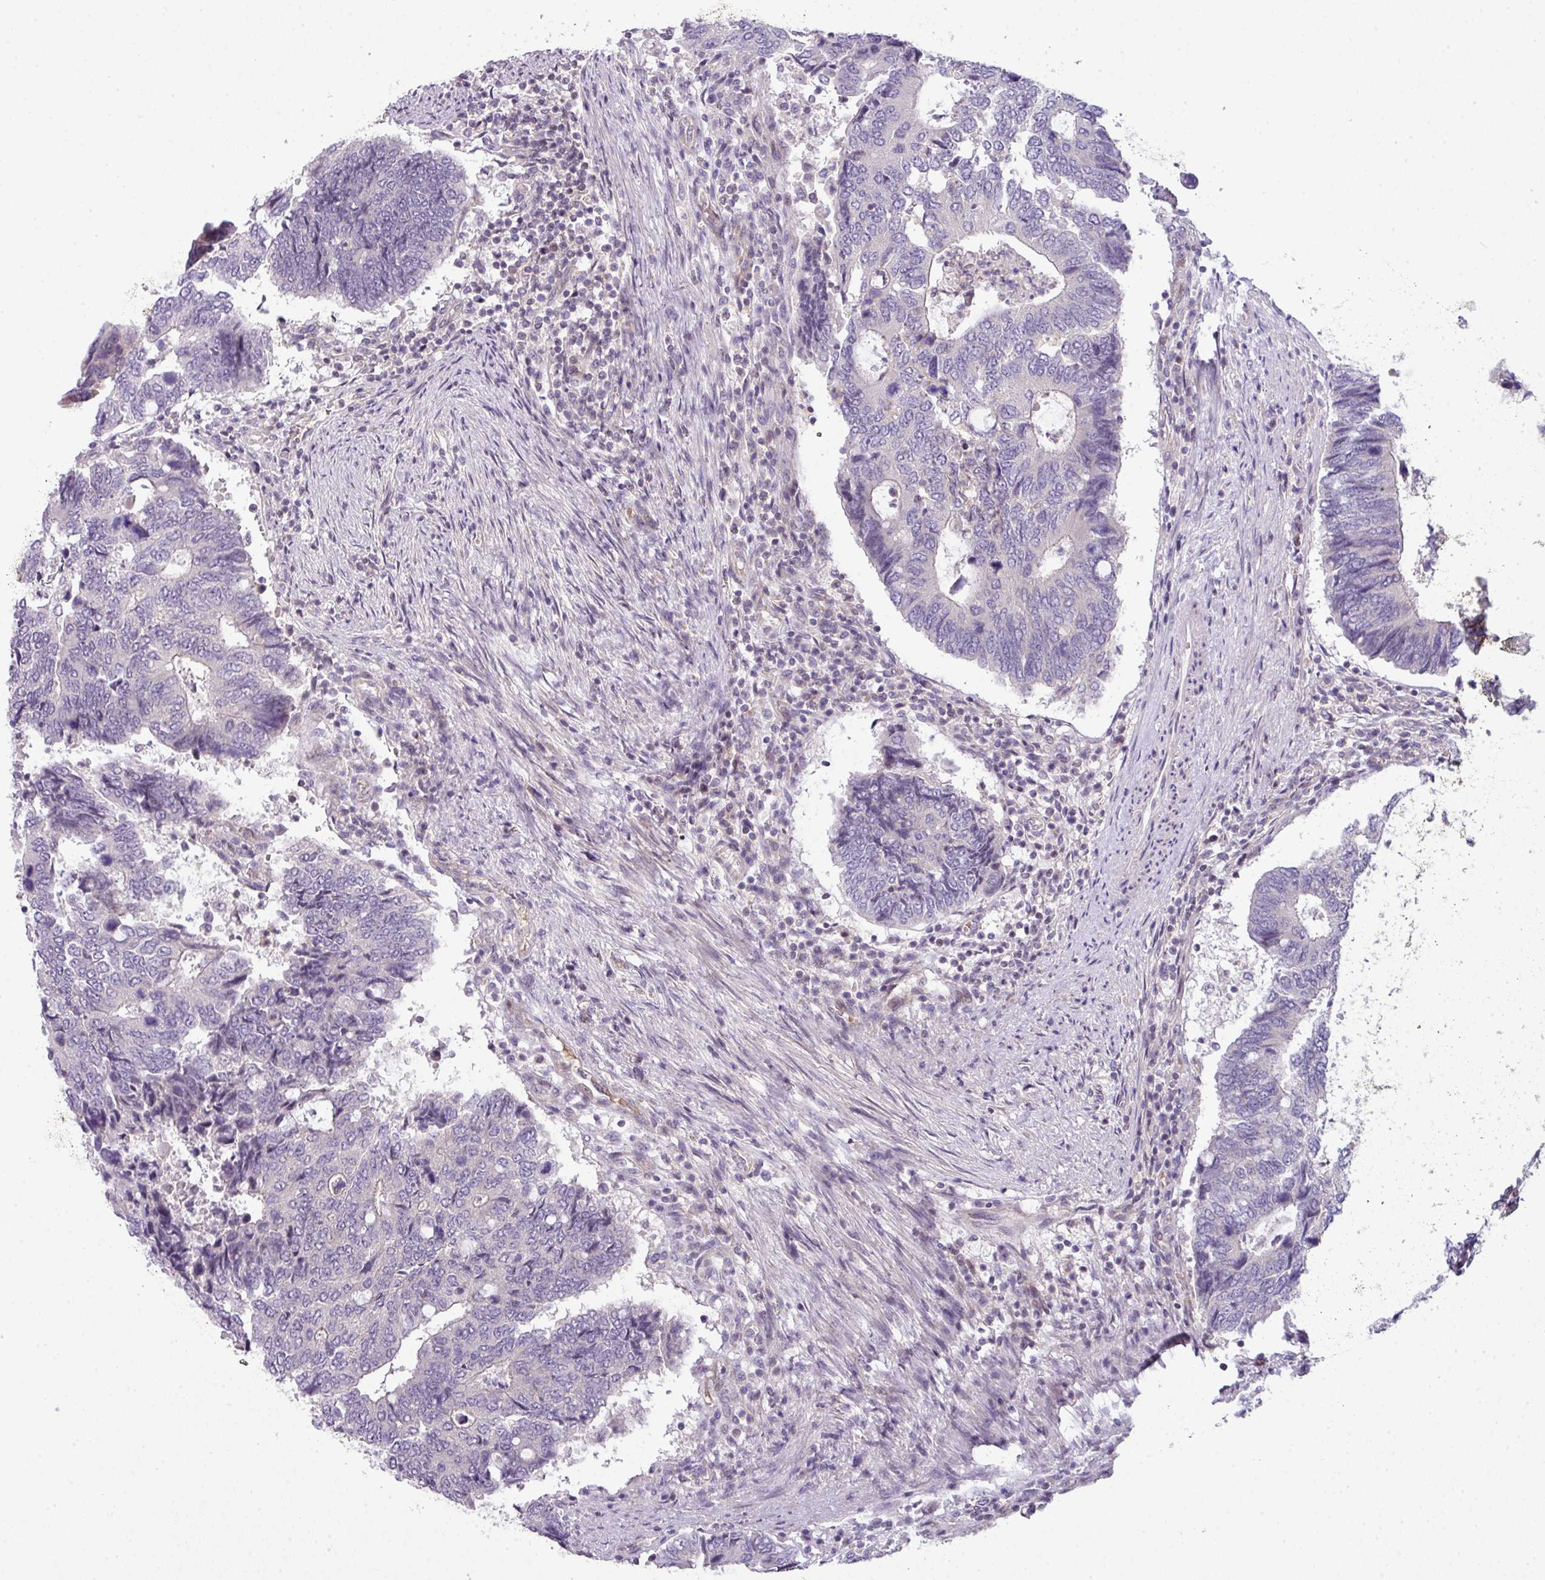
{"staining": {"intensity": "negative", "quantity": "none", "location": "none"}, "tissue": "colorectal cancer", "cell_type": "Tumor cells", "image_type": "cancer", "snomed": [{"axis": "morphology", "description": "Adenocarcinoma, NOS"}, {"axis": "topography", "description": "Colon"}], "caption": "Tumor cells are negative for brown protein staining in colorectal cancer. (Stains: DAB (3,3'-diaminobenzidine) IHC with hematoxylin counter stain, Microscopy: brightfield microscopy at high magnification).", "gene": "STAT5A", "patient": {"sex": "male", "age": 87}}